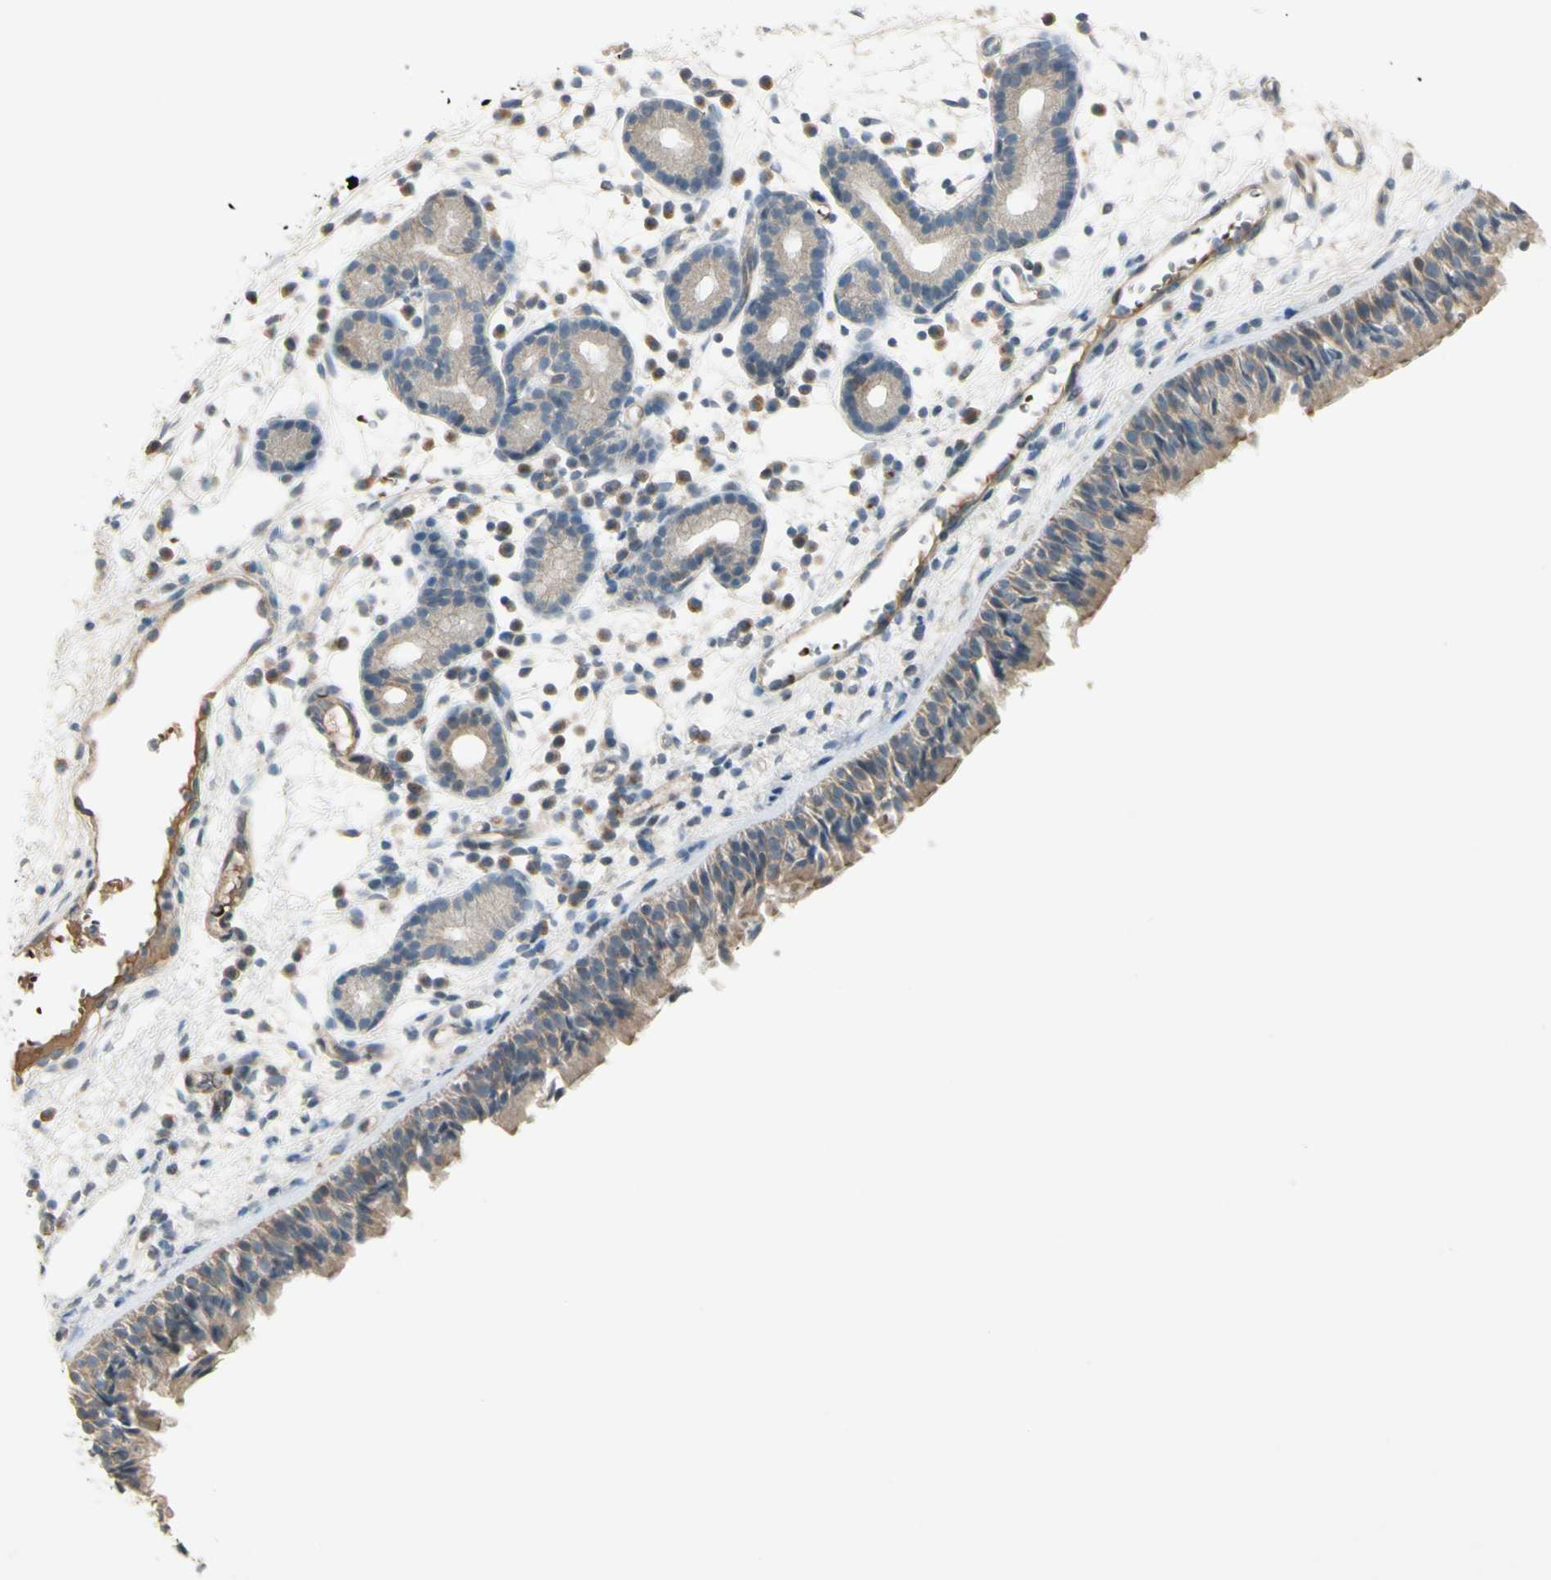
{"staining": {"intensity": "moderate", "quantity": ">75%", "location": "cytoplasmic/membranous"}, "tissue": "nasopharynx", "cell_type": "Respiratory epithelial cells", "image_type": "normal", "snomed": [{"axis": "morphology", "description": "Normal tissue, NOS"}, {"axis": "morphology", "description": "Inflammation, NOS"}, {"axis": "topography", "description": "Nasopharynx"}], "caption": "Protein staining of normal nasopharynx shows moderate cytoplasmic/membranous expression in approximately >75% of respiratory epithelial cells.", "gene": "PPP3CB", "patient": {"sex": "female", "age": 55}}